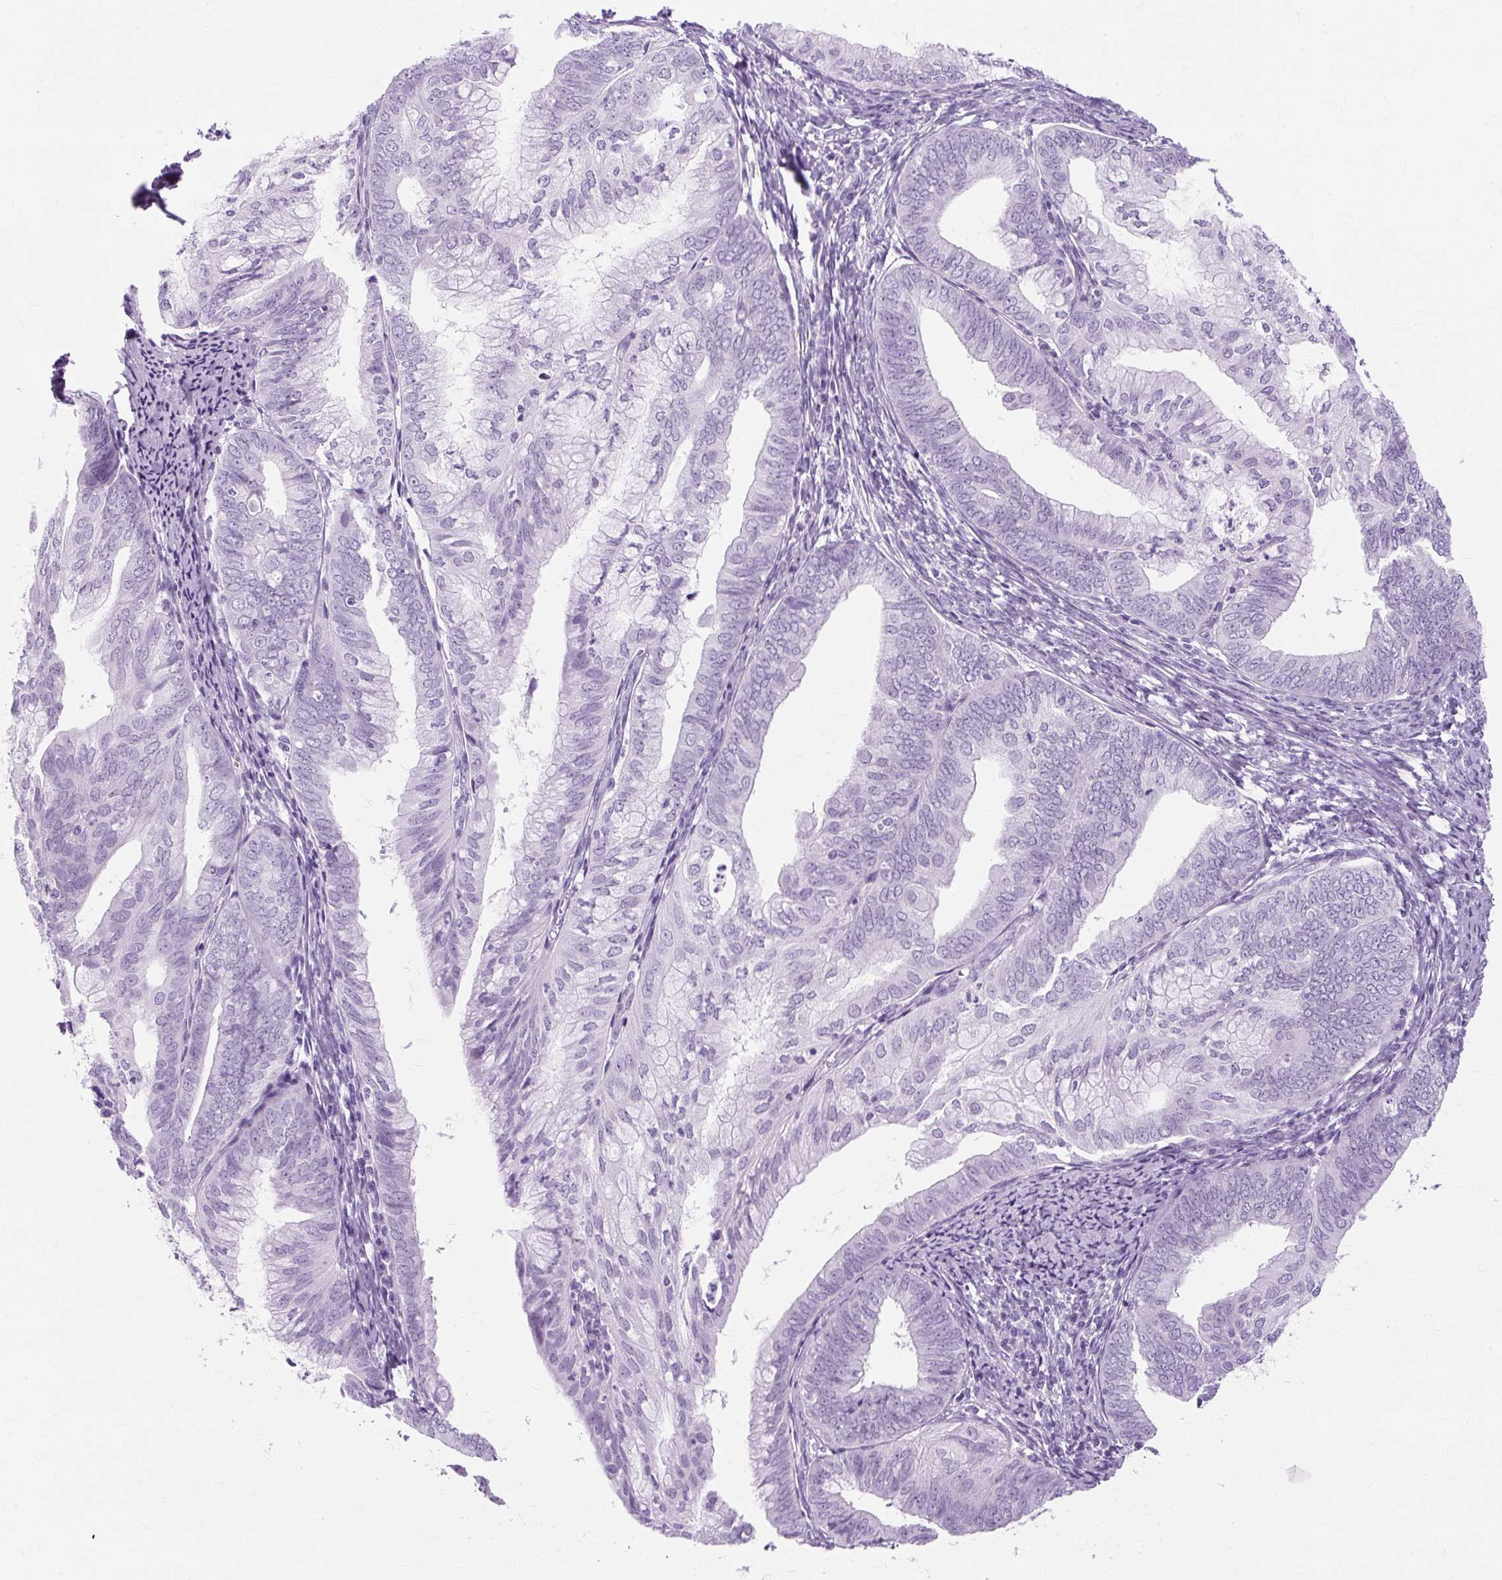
{"staining": {"intensity": "negative", "quantity": "none", "location": "none"}, "tissue": "endometrial cancer", "cell_type": "Tumor cells", "image_type": "cancer", "snomed": [{"axis": "morphology", "description": "Adenocarcinoma, NOS"}, {"axis": "topography", "description": "Endometrium"}], "caption": "High magnification brightfield microscopy of adenocarcinoma (endometrial) stained with DAB (brown) and counterstained with hematoxylin (blue): tumor cells show no significant expression.", "gene": "RYBP", "patient": {"sex": "female", "age": 75}}